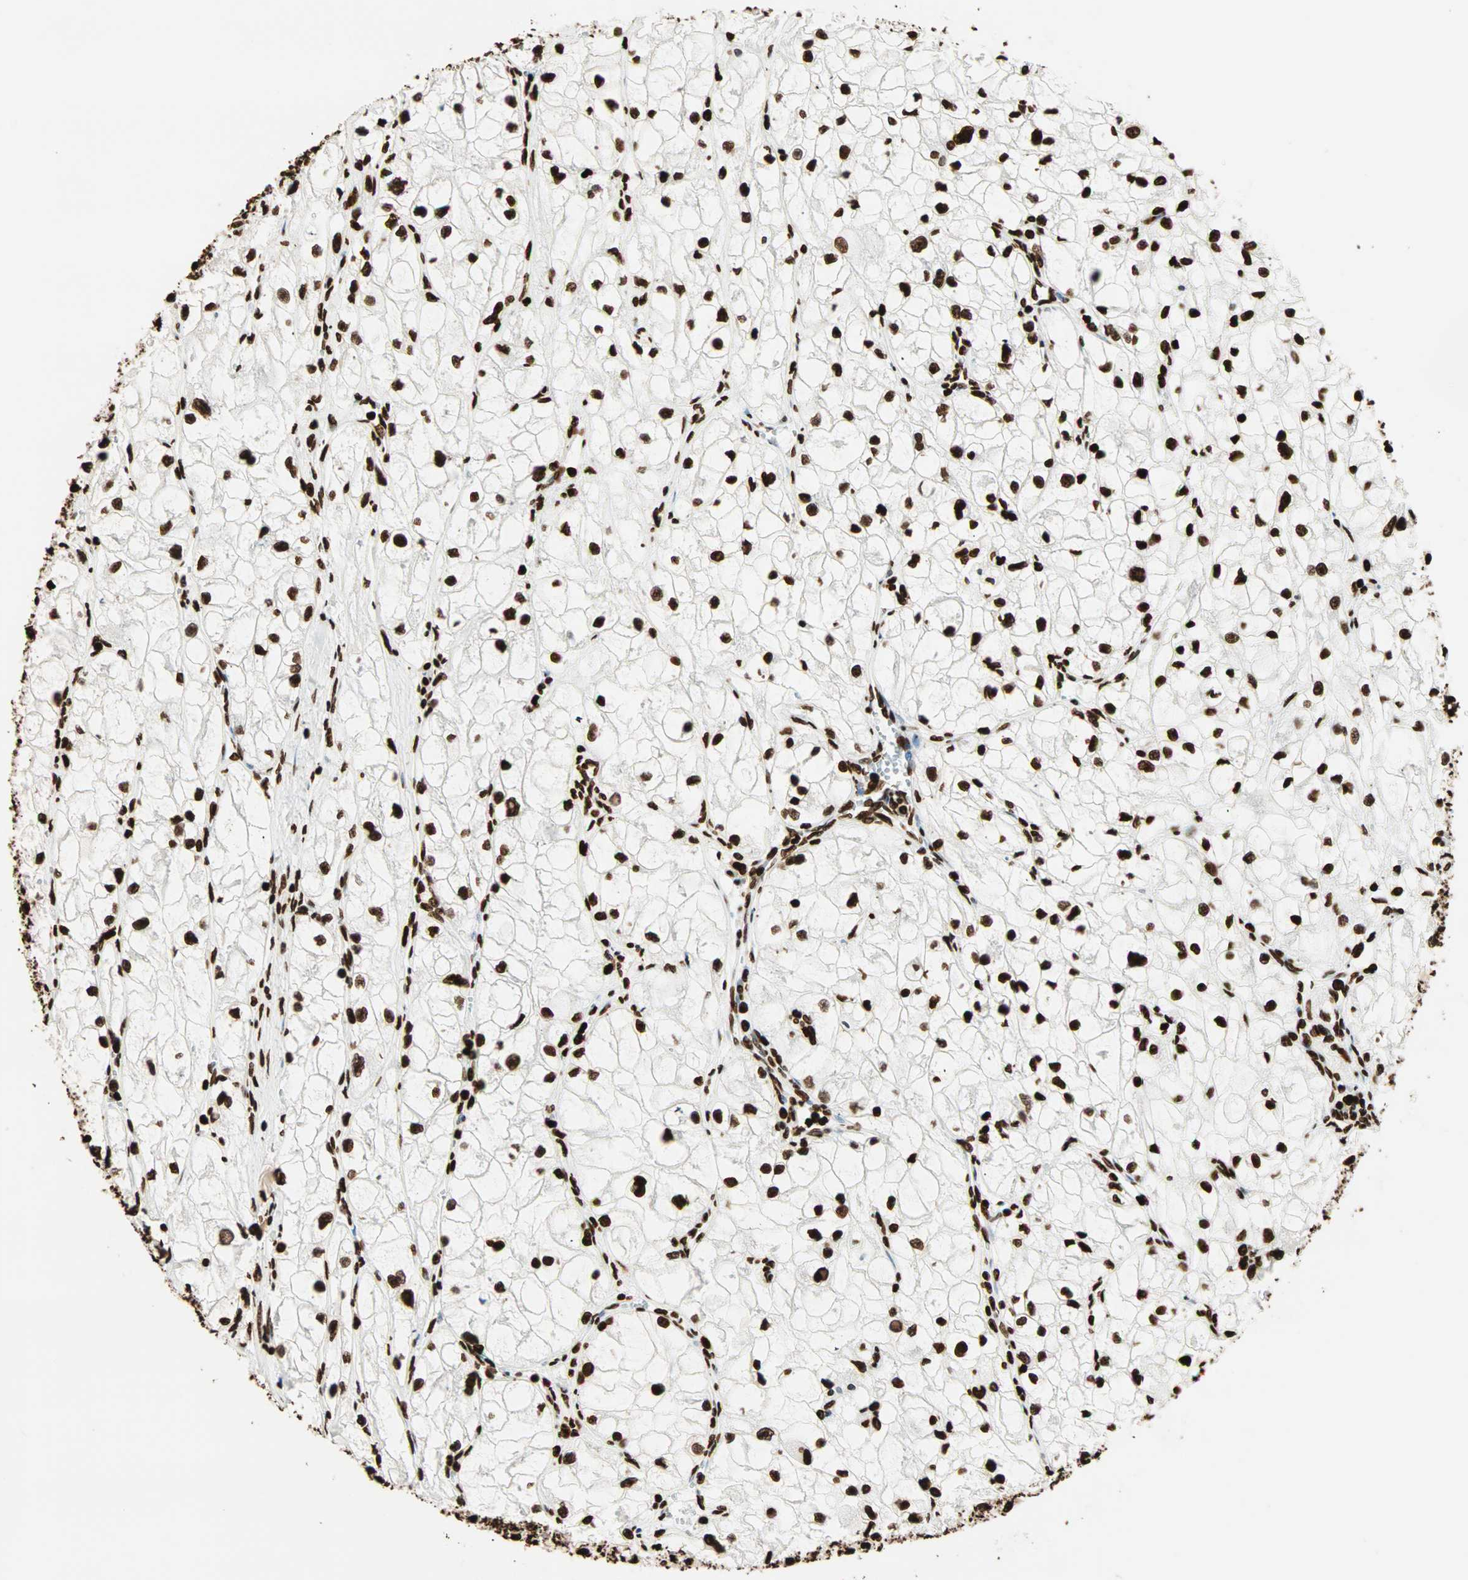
{"staining": {"intensity": "strong", "quantity": ">75%", "location": "nuclear"}, "tissue": "renal cancer", "cell_type": "Tumor cells", "image_type": "cancer", "snomed": [{"axis": "morphology", "description": "Adenocarcinoma, NOS"}, {"axis": "topography", "description": "Kidney"}], "caption": "DAB immunohistochemical staining of human renal adenocarcinoma reveals strong nuclear protein positivity in approximately >75% of tumor cells.", "gene": "GLI2", "patient": {"sex": "female", "age": 70}}